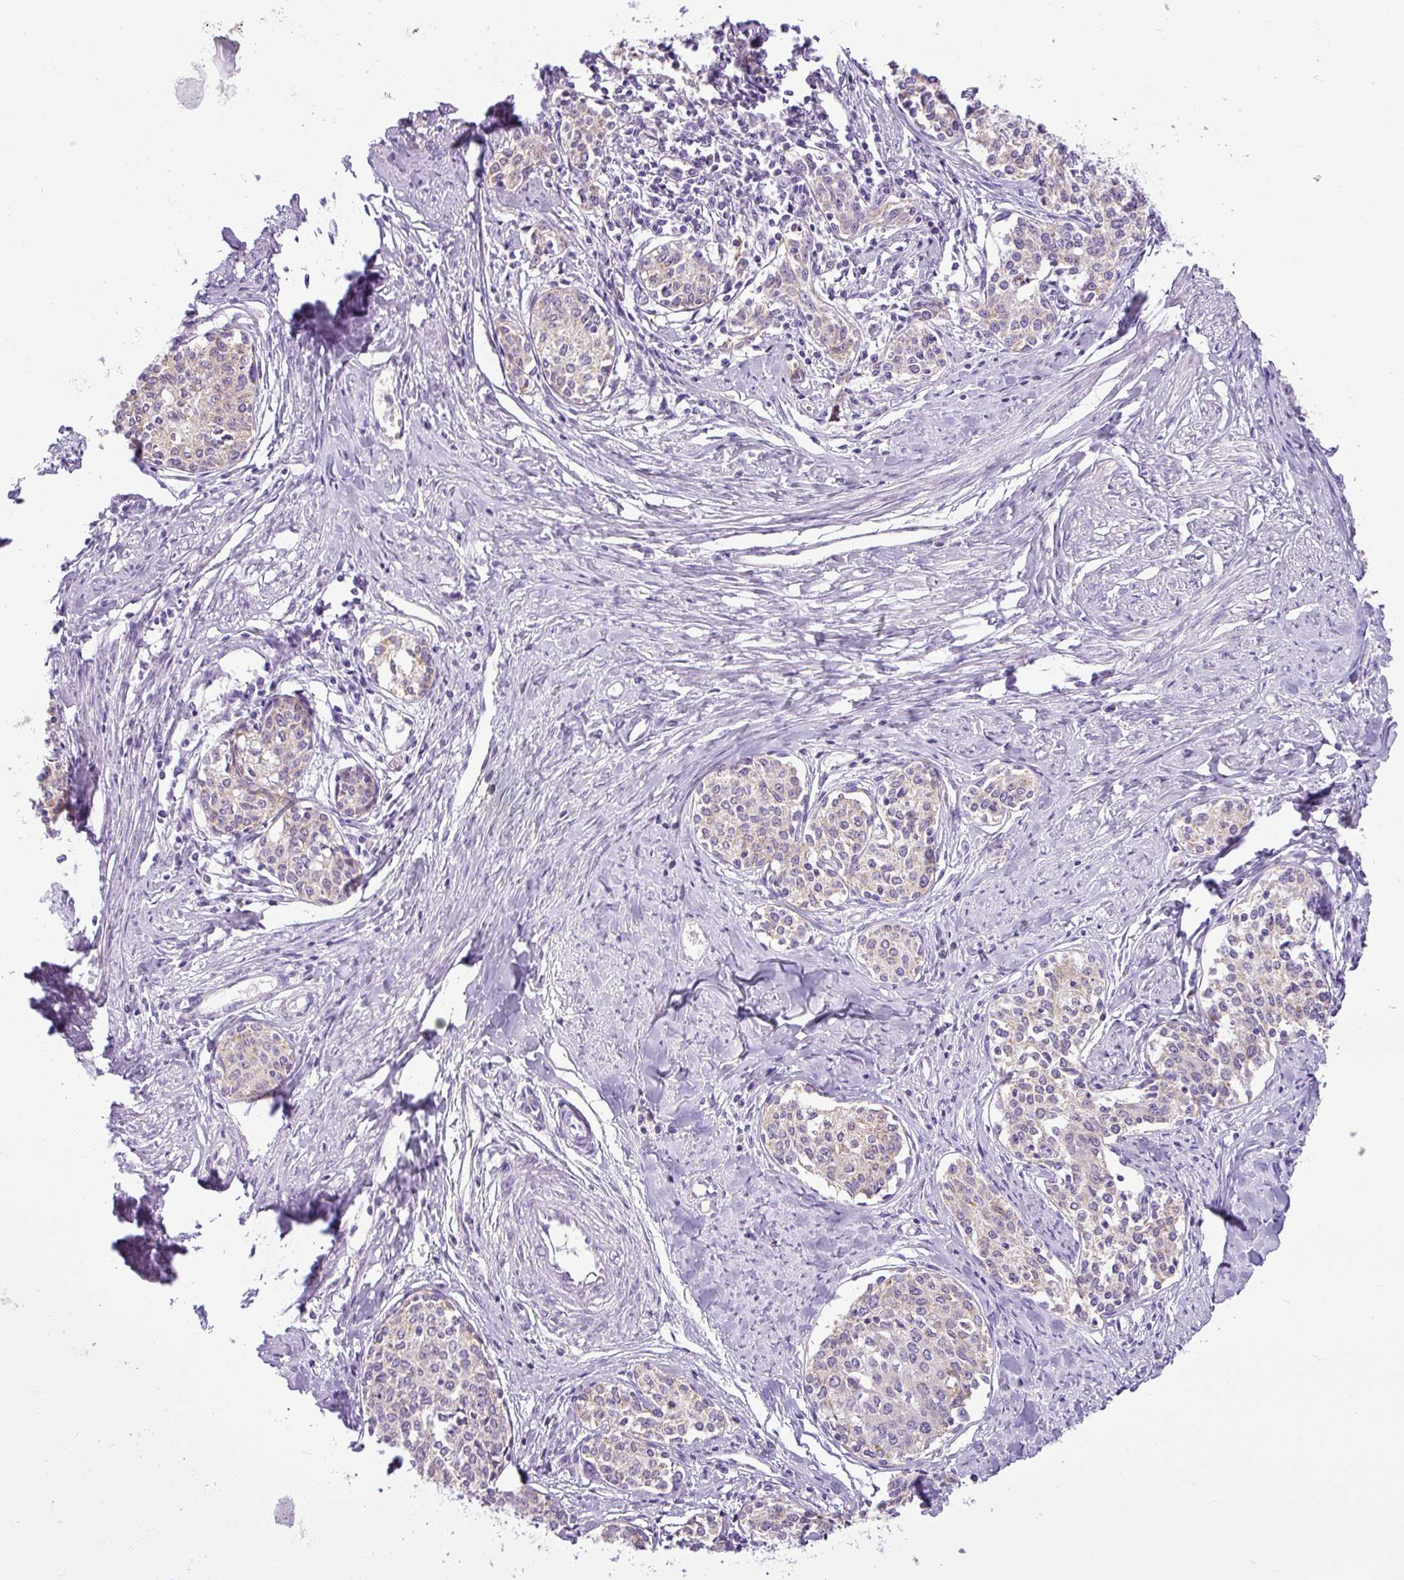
{"staining": {"intensity": "weak", "quantity": "25%-75%", "location": "cytoplasmic/membranous"}, "tissue": "cervical cancer", "cell_type": "Tumor cells", "image_type": "cancer", "snomed": [{"axis": "morphology", "description": "Squamous cell carcinoma, NOS"}, {"axis": "morphology", "description": "Adenocarcinoma, NOS"}, {"axis": "topography", "description": "Cervix"}], "caption": "Immunohistochemical staining of adenocarcinoma (cervical) demonstrates weak cytoplasmic/membranous protein expression in approximately 25%-75% of tumor cells.", "gene": "HMCN2", "patient": {"sex": "female", "age": 52}}